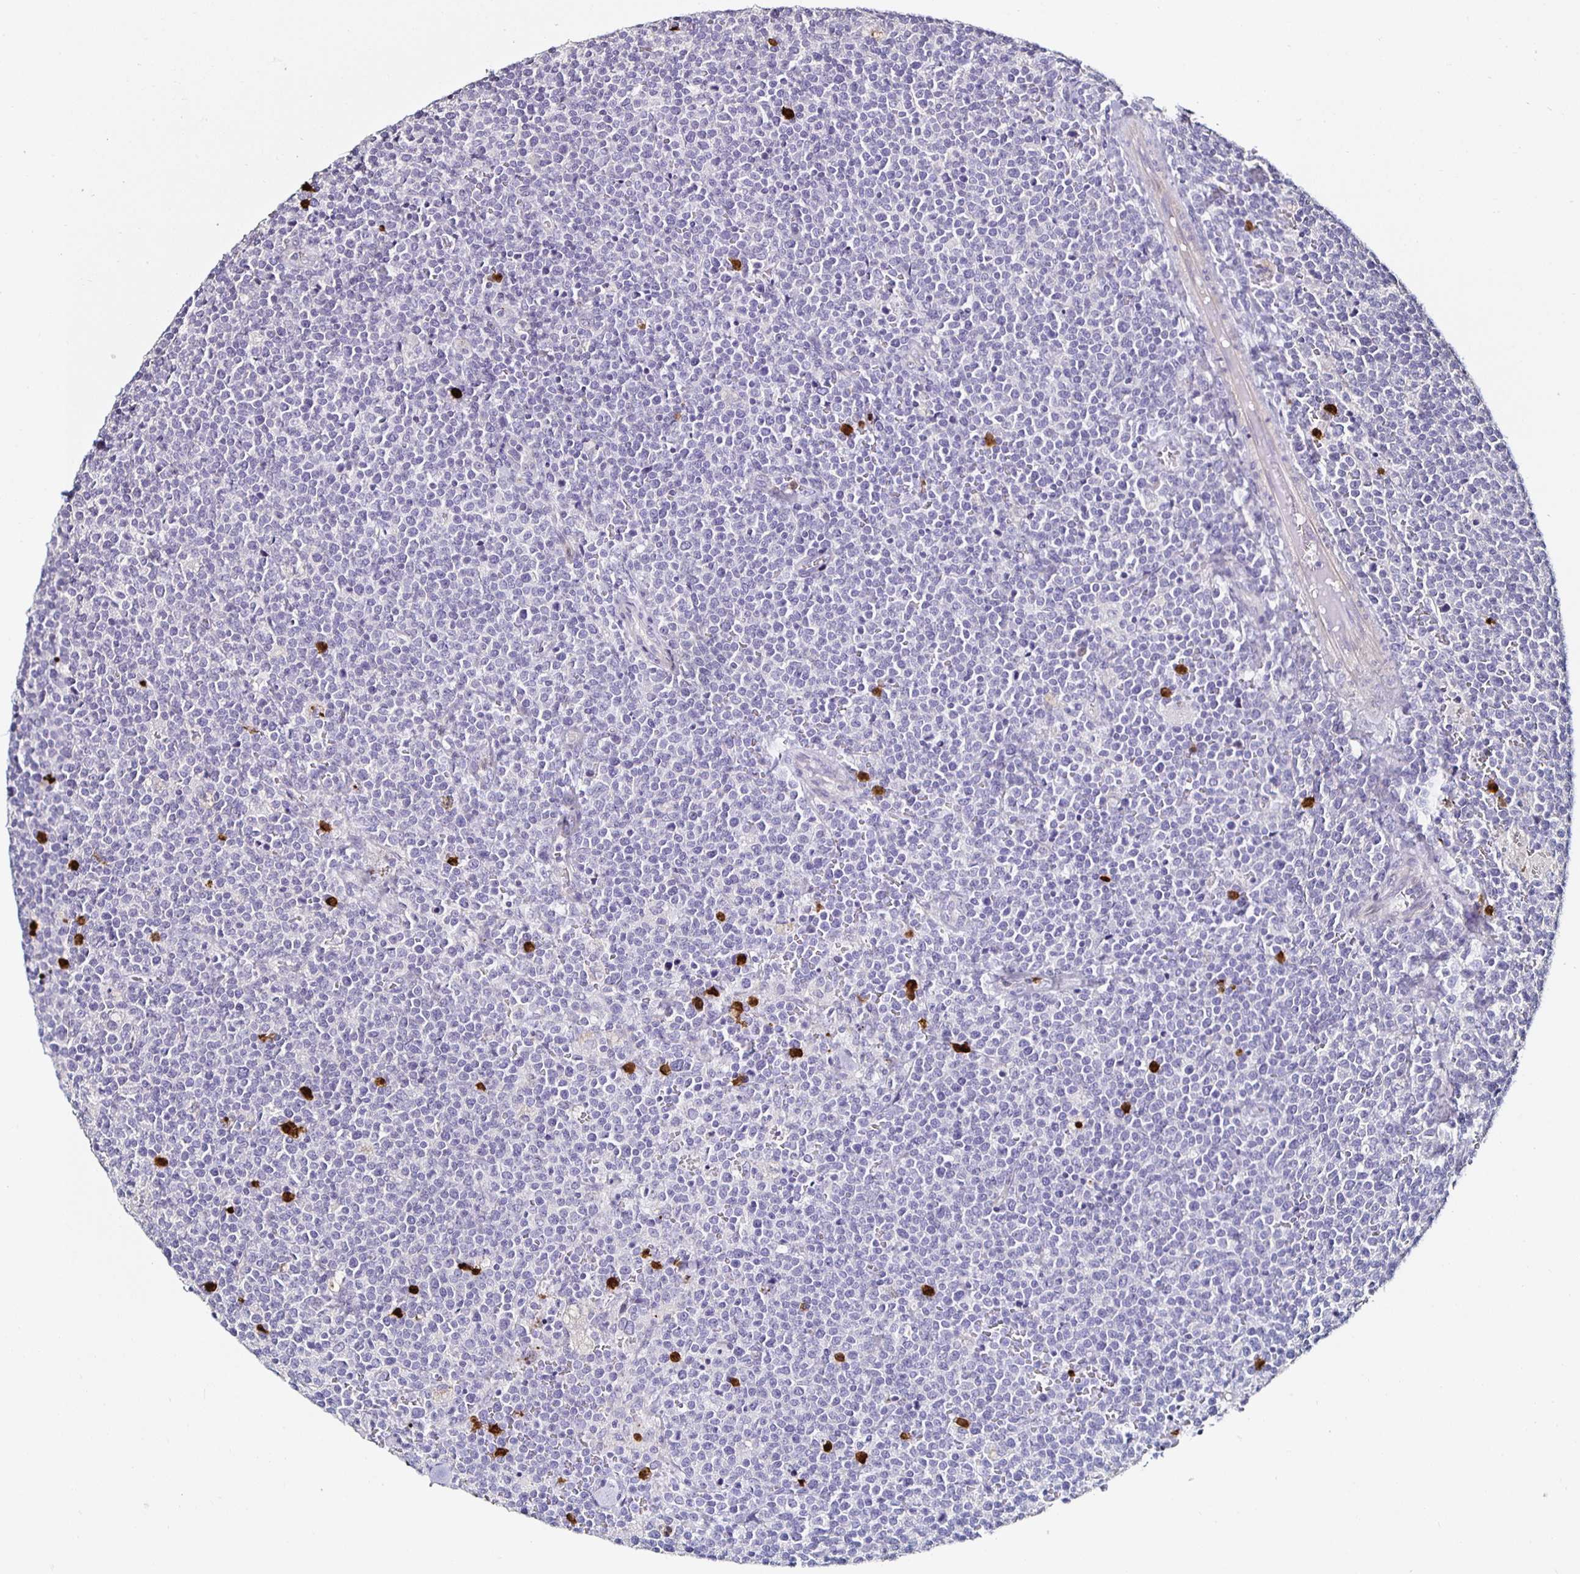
{"staining": {"intensity": "negative", "quantity": "none", "location": "none"}, "tissue": "lymphoma", "cell_type": "Tumor cells", "image_type": "cancer", "snomed": [{"axis": "morphology", "description": "Malignant lymphoma, non-Hodgkin's type, High grade"}, {"axis": "topography", "description": "Lymph node"}], "caption": "Micrograph shows no protein staining in tumor cells of lymphoma tissue.", "gene": "TLR4", "patient": {"sex": "male", "age": 61}}